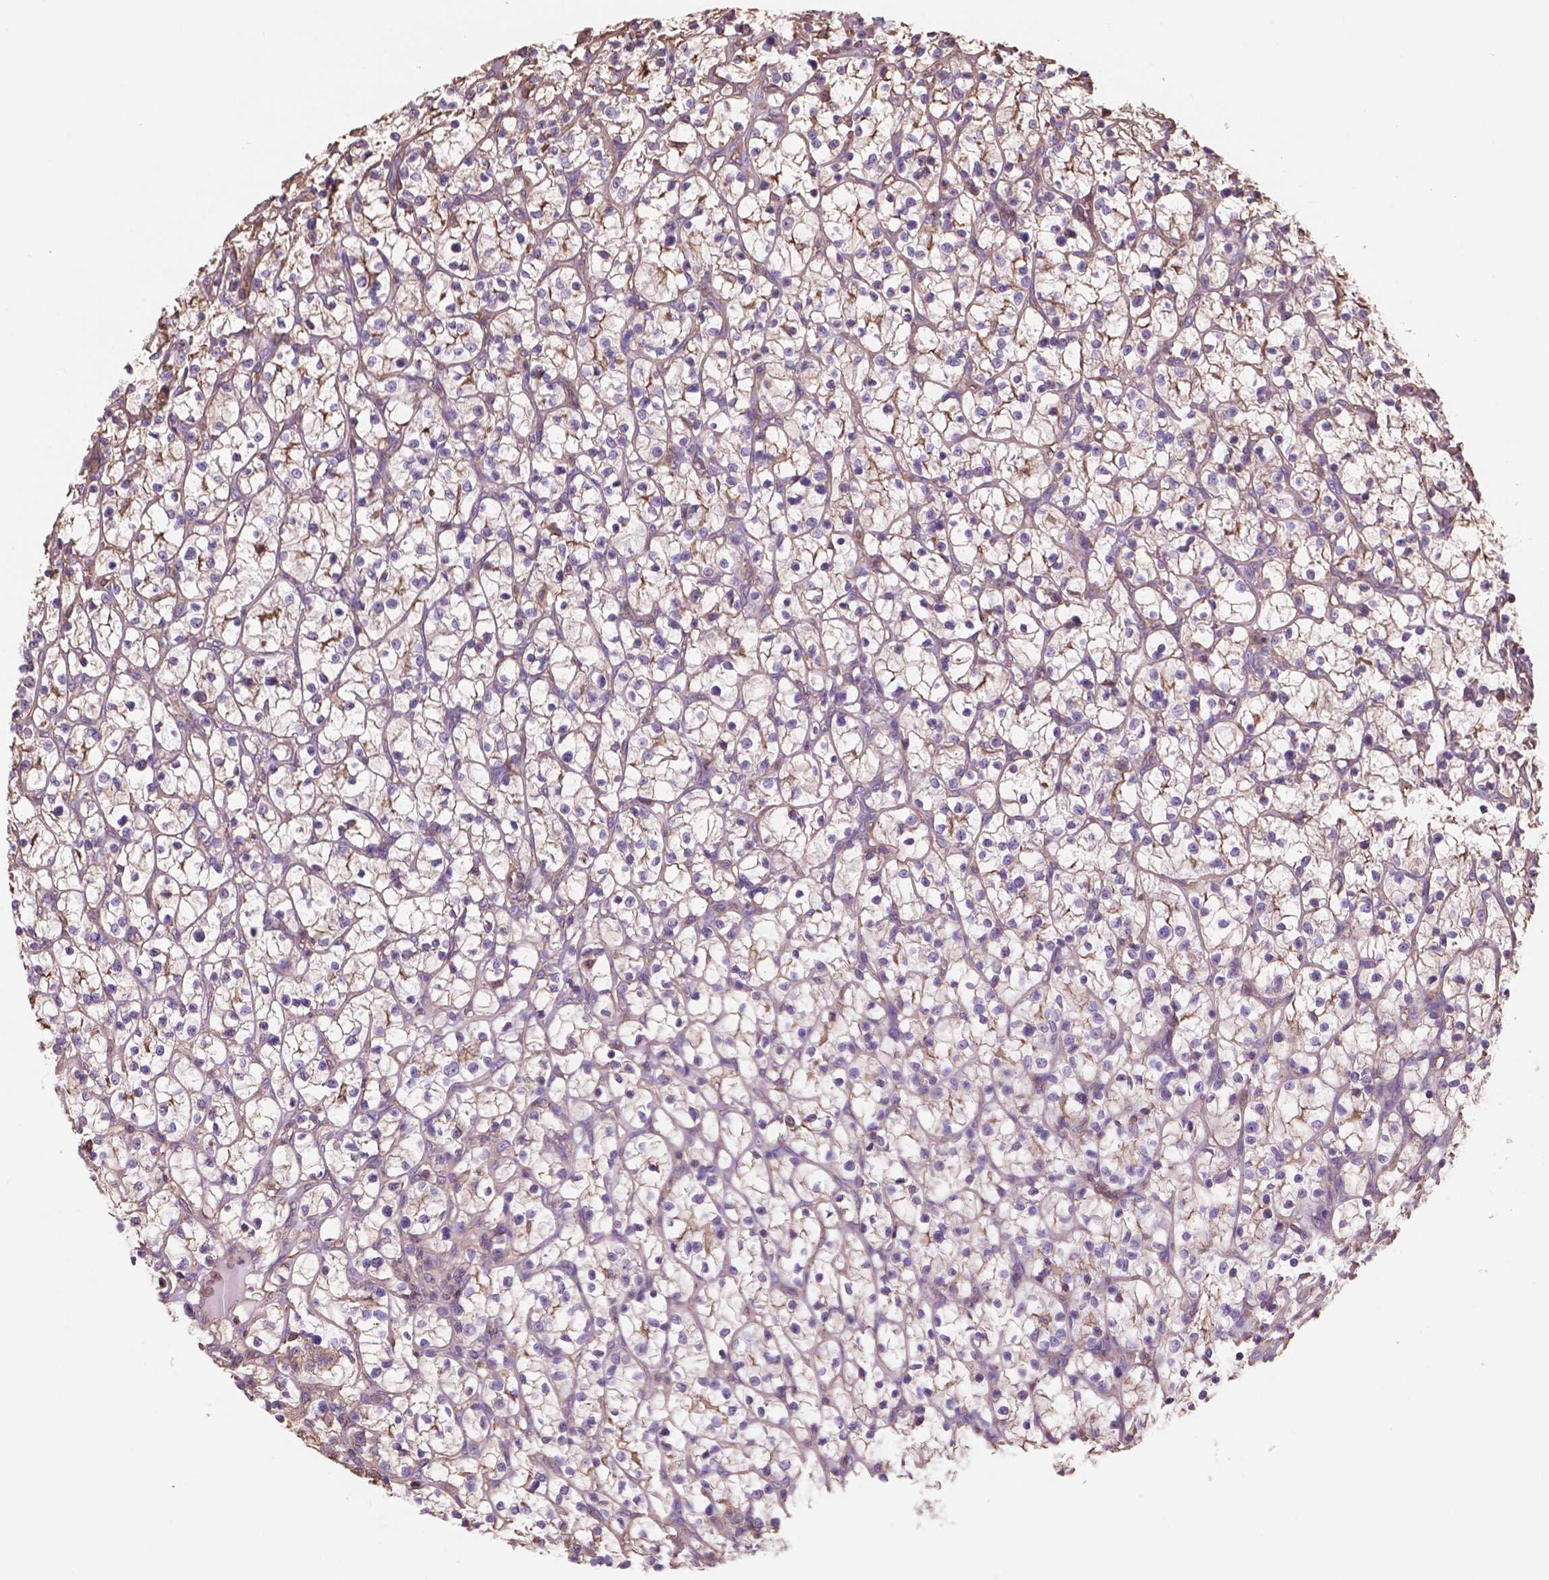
{"staining": {"intensity": "negative", "quantity": "none", "location": "none"}, "tissue": "renal cancer", "cell_type": "Tumor cells", "image_type": "cancer", "snomed": [{"axis": "morphology", "description": "Adenocarcinoma, NOS"}, {"axis": "topography", "description": "Kidney"}], "caption": "Immunohistochemistry photomicrograph of neoplastic tissue: renal cancer (adenocarcinoma) stained with DAB reveals no significant protein positivity in tumor cells. (DAB immunohistochemistry (IHC) visualized using brightfield microscopy, high magnification).", "gene": "NIPA2", "patient": {"sex": "female", "age": 64}}